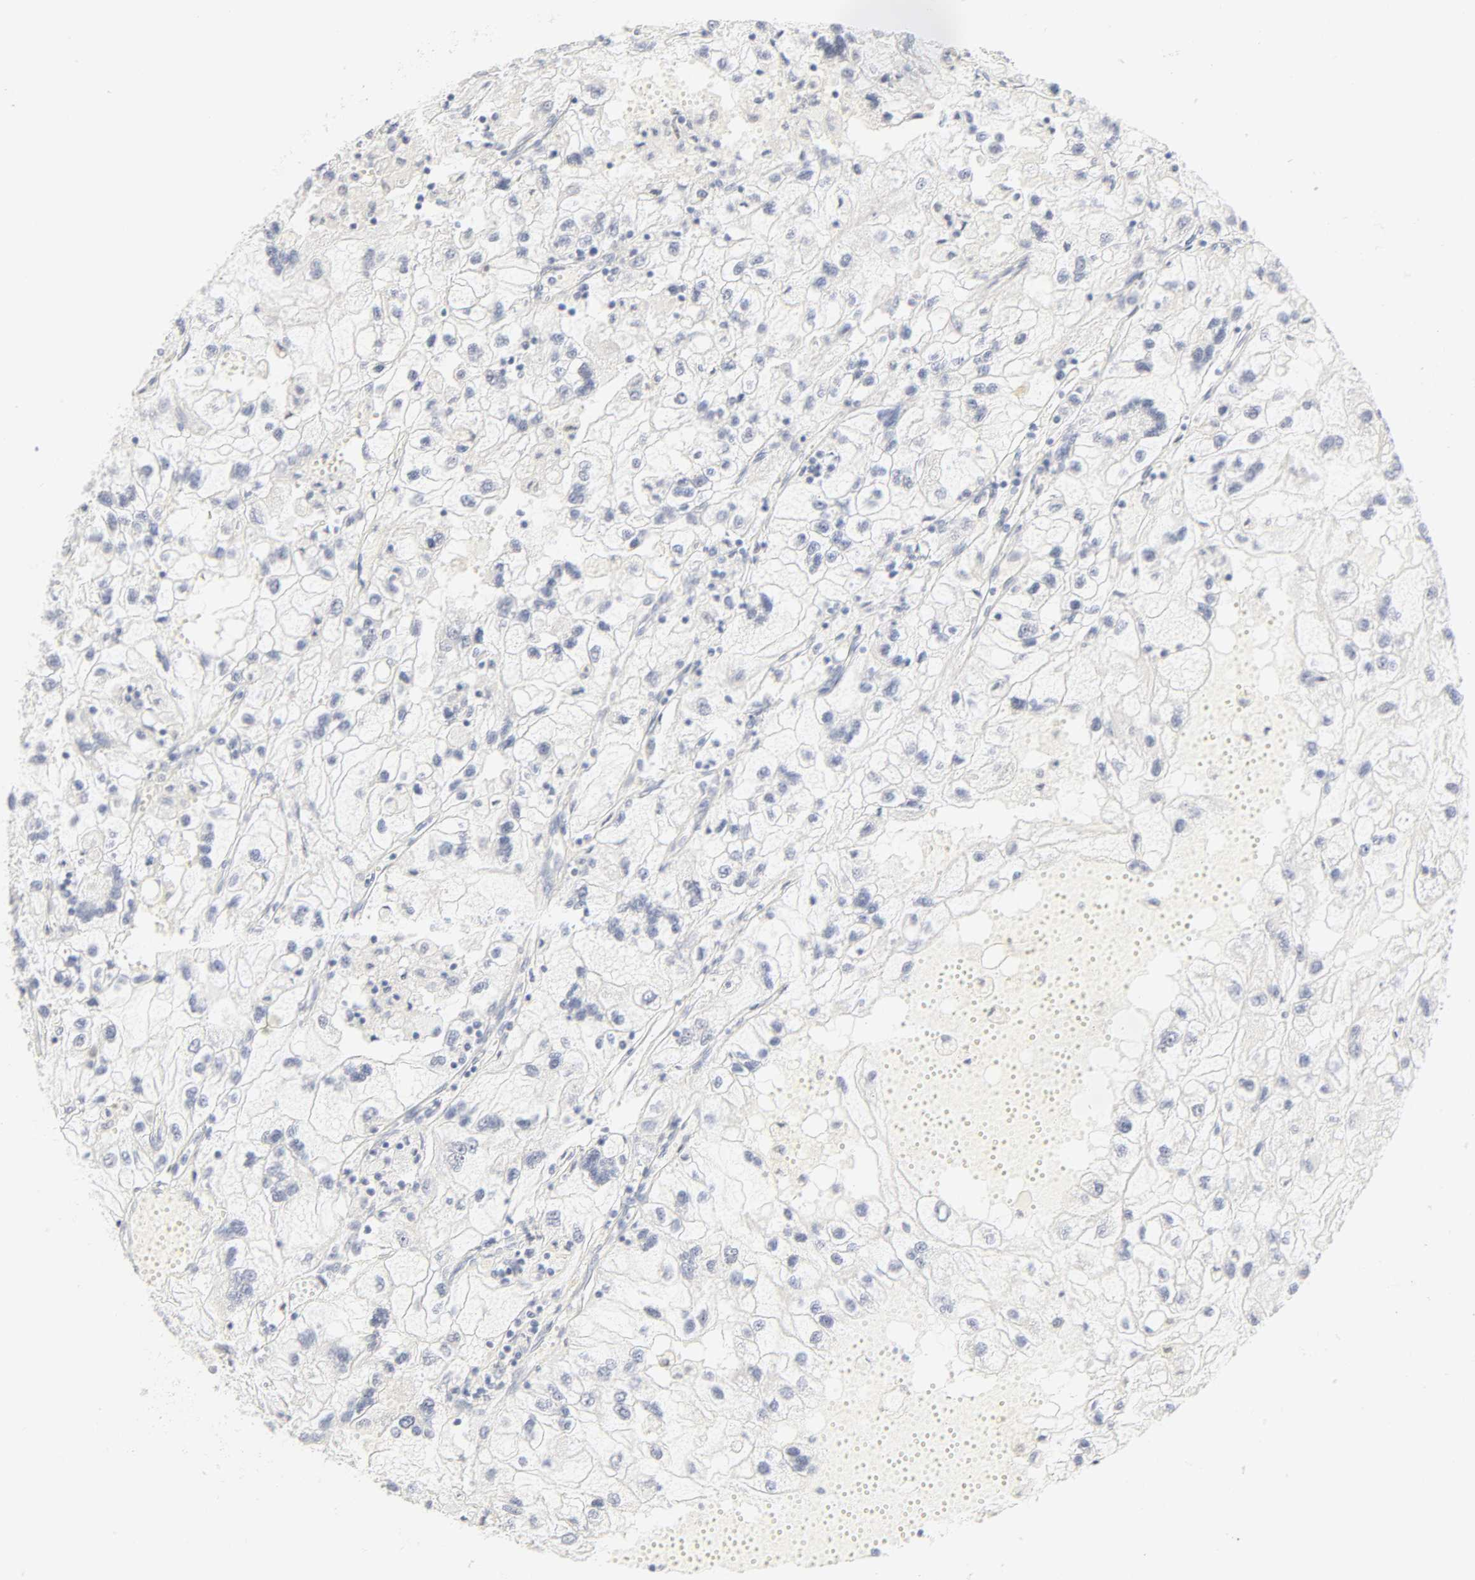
{"staining": {"intensity": "negative", "quantity": "none", "location": "none"}, "tissue": "renal cancer", "cell_type": "Tumor cells", "image_type": "cancer", "snomed": [{"axis": "morphology", "description": "Normal tissue, NOS"}, {"axis": "morphology", "description": "Adenocarcinoma, NOS"}, {"axis": "topography", "description": "Kidney"}], "caption": "Human renal cancer (adenocarcinoma) stained for a protein using immunohistochemistry displays no staining in tumor cells.", "gene": "MNAT1", "patient": {"sex": "male", "age": 71}}